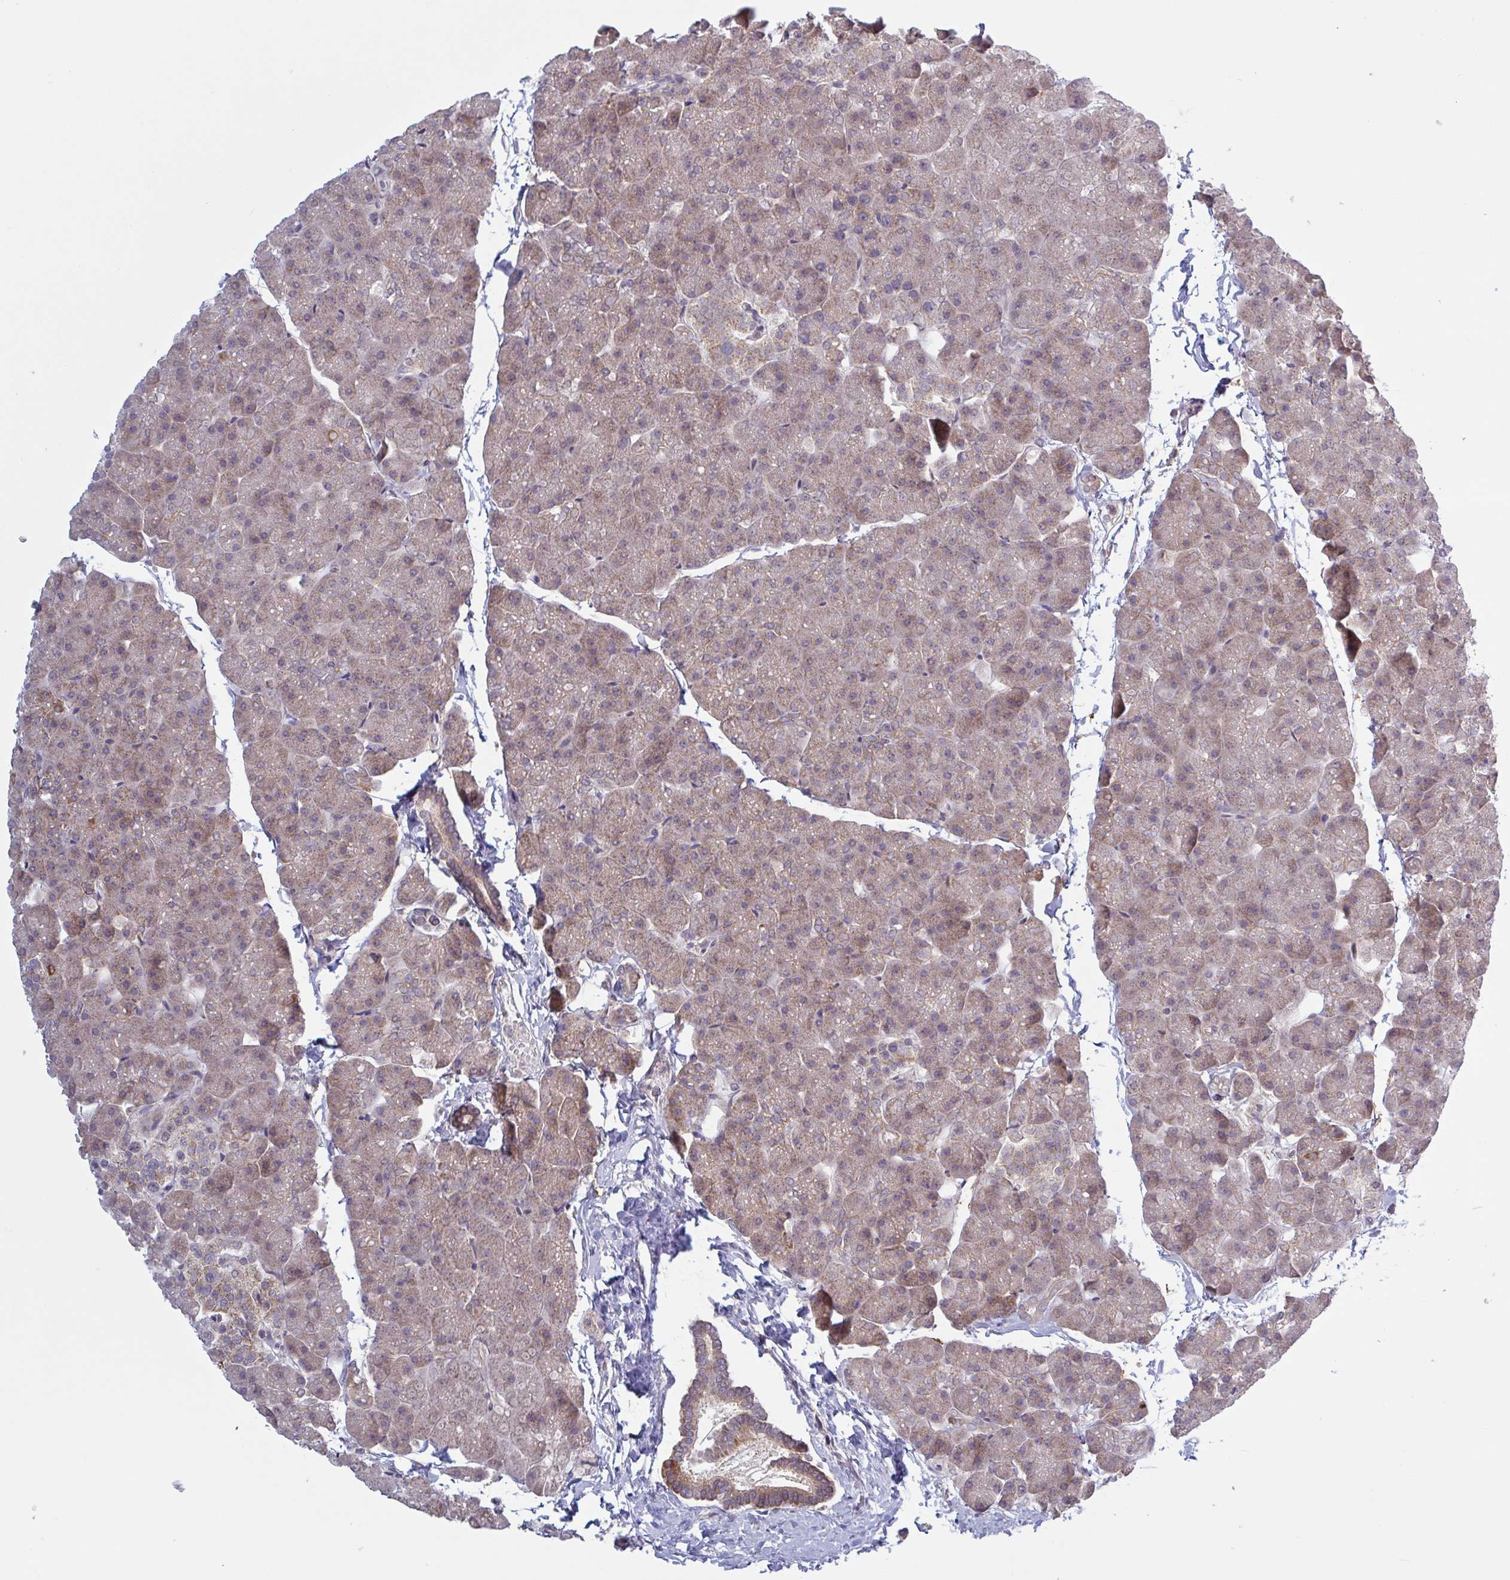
{"staining": {"intensity": "moderate", "quantity": ">75%", "location": "cytoplasmic/membranous"}, "tissue": "pancreas", "cell_type": "Exocrine glandular cells", "image_type": "normal", "snomed": [{"axis": "morphology", "description": "Normal tissue, NOS"}, {"axis": "topography", "description": "Pancreas"}], "caption": "Immunohistochemical staining of benign human pancreas demonstrates >75% levels of moderate cytoplasmic/membranous protein positivity in approximately >75% of exocrine glandular cells.", "gene": "SURF1", "patient": {"sex": "male", "age": 35}}